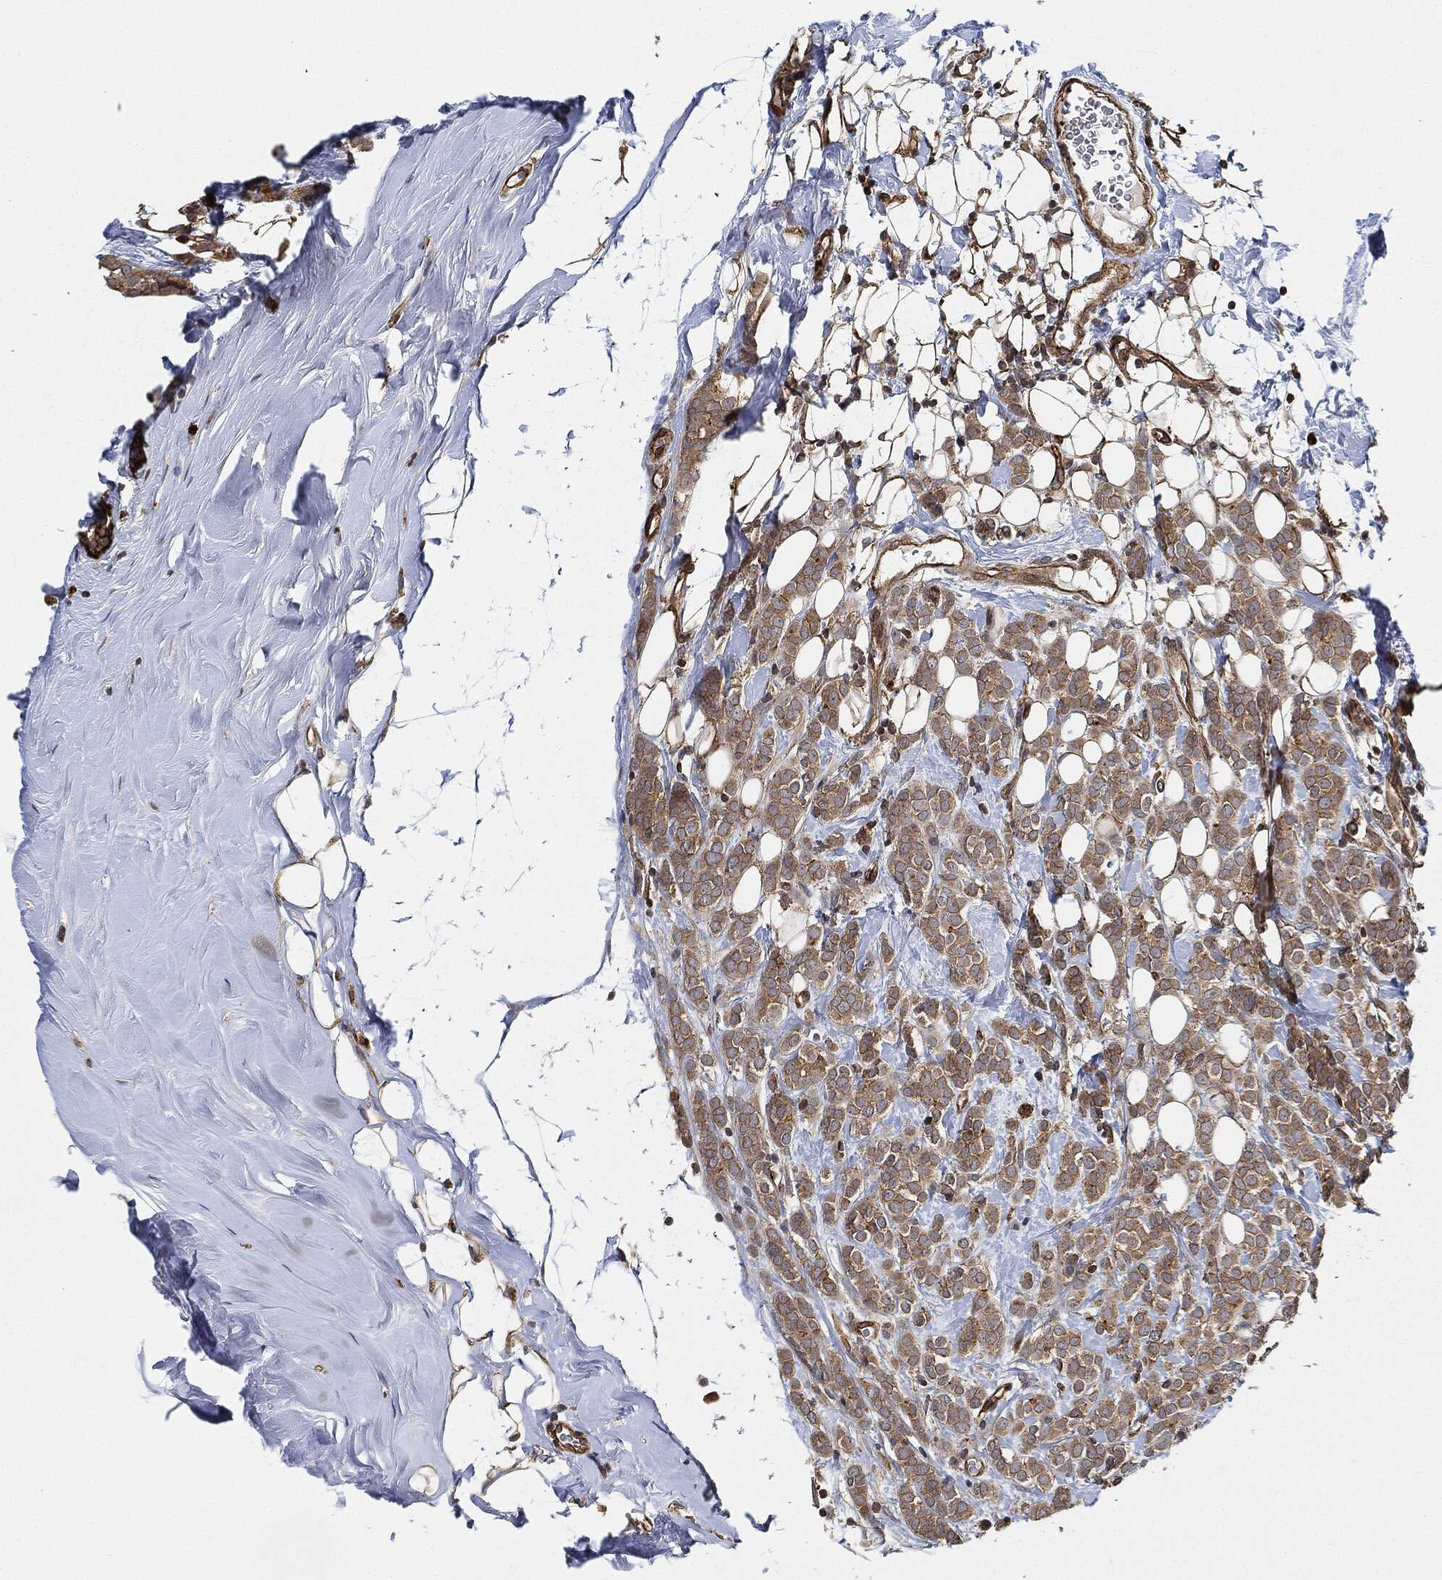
{"staining": {"intensity": "moderate", "quantity": ">75%", "location": "cytoplasmic/membranous"}, "tissue": "breast cancer", "cell_type": "Tumor cells", "image_type": "cancer", "snomed": [{"axis": "morphology", "description": "Lobular carcinoma"}, {"axis": "topography", "description": "Breast"}], "caption": "Immunohistochemistry (IHC) staining of breast lobular carcinoma, which displays medium levels of moderate cytoplasmic/membranous positivity in approximately >75% of tumor cells indicating moderate cytoplasmic/membranous protein positivity. The staining was performed using DAB (brown) for protein detection and nuclei were counterstained in hematoxylin (blue).", "gene": "MAP3K3", "patient": {"sex": "female", "age": 49}}